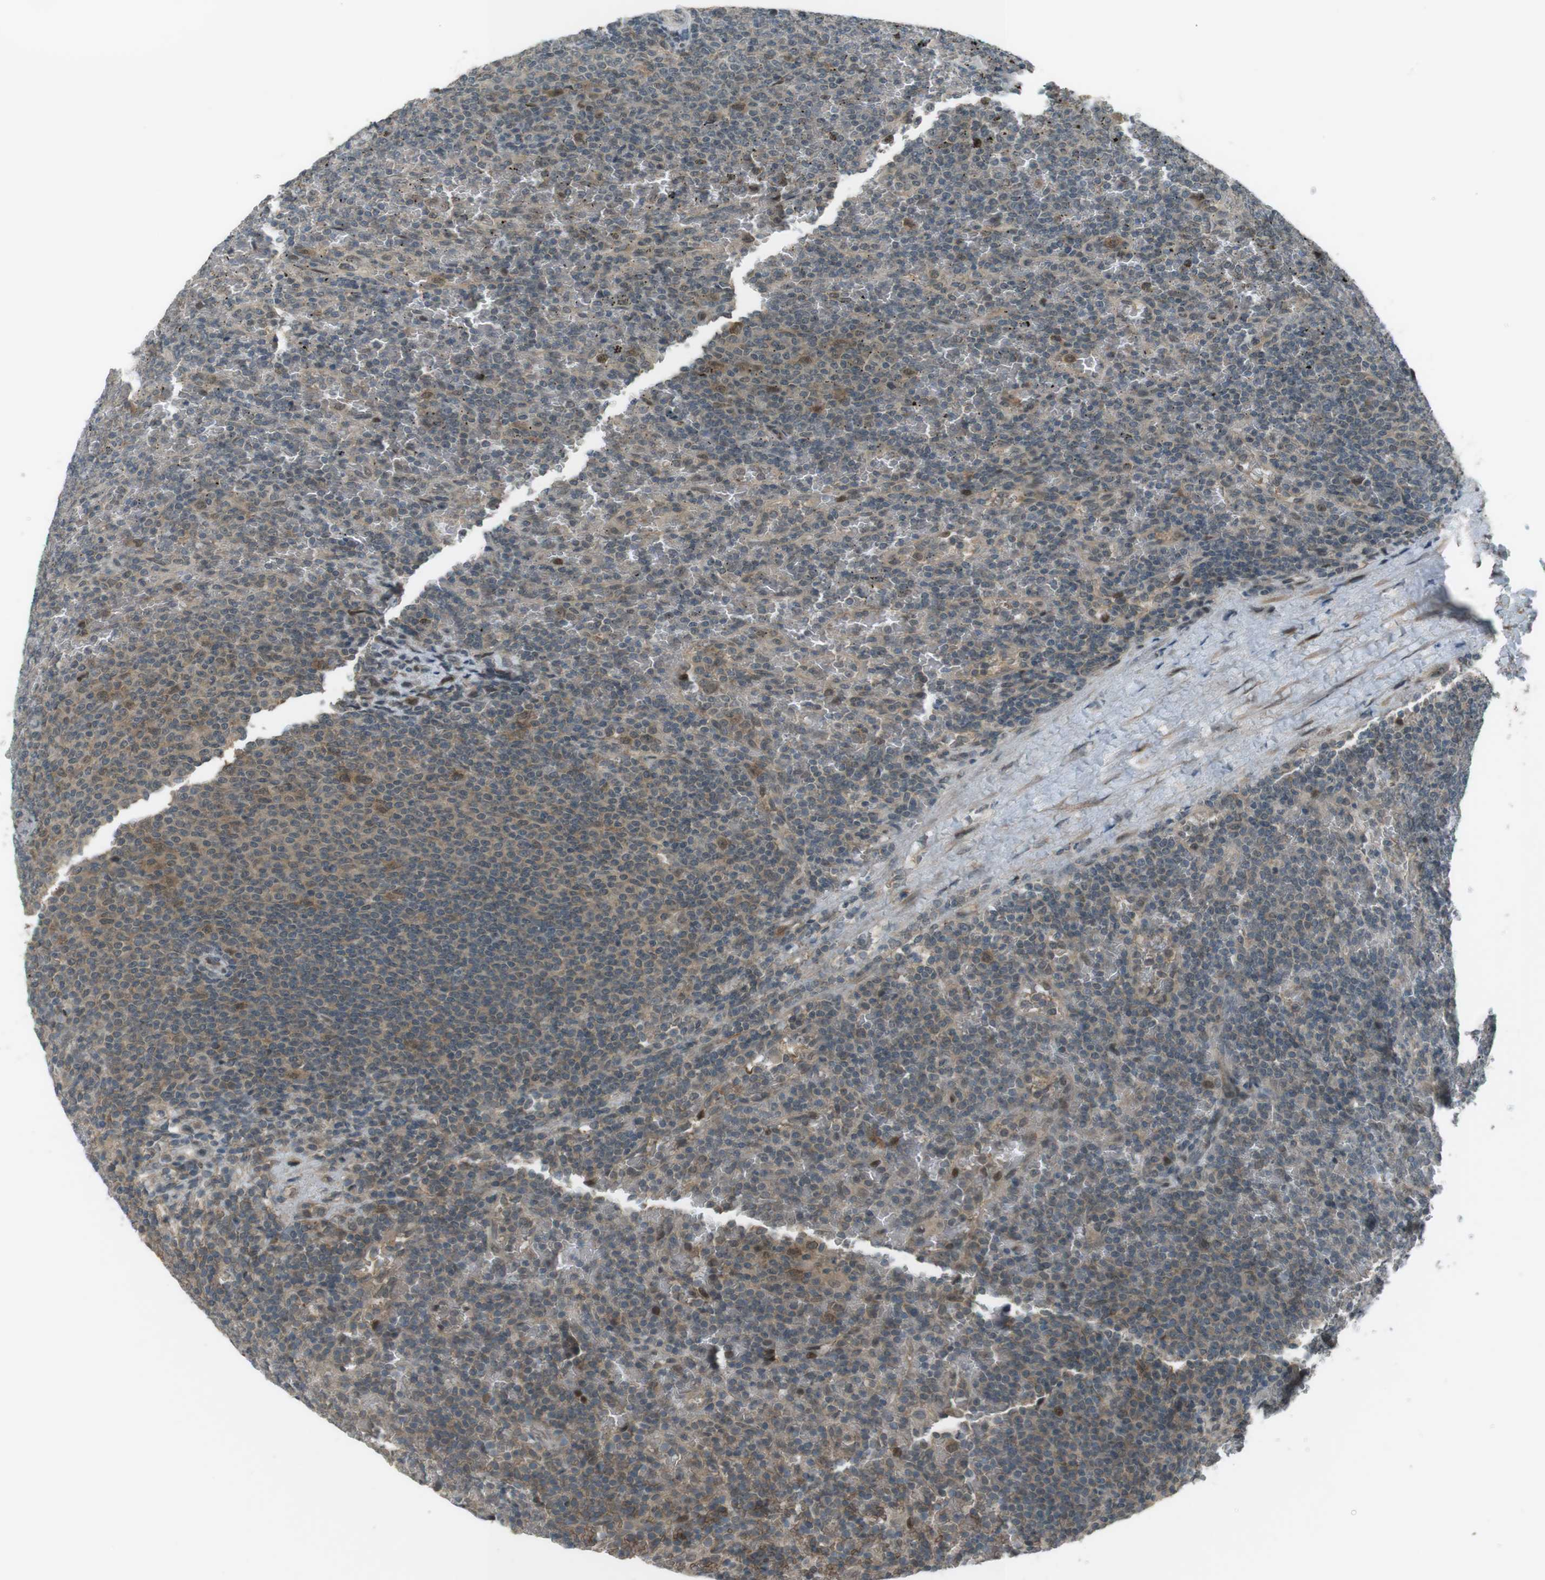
{"staining": {"intensity": "weak", "quantity": "25%-75%", "location": "cytoplasmic/membranous,nuclear"}, "tissue": "lymphoma", "cell_type": "Tumor cells", "image_type": "cancer", "snomed": [{"axis": "morphology", "description": "Malignant lymphoma, non-Hodgkin's type, Low grade"}, {"axis": "topography", "description": "Spleen"}], "caption": "A brown stain labels weak cytoplasmic/membranous and nuclear positivity of a protein in malignant lymphoma, non-Hodgkin's type (low-grade) tumor cells.", "gene": "SLITRK5", "patient": {"sex": "female", "age": 77}}